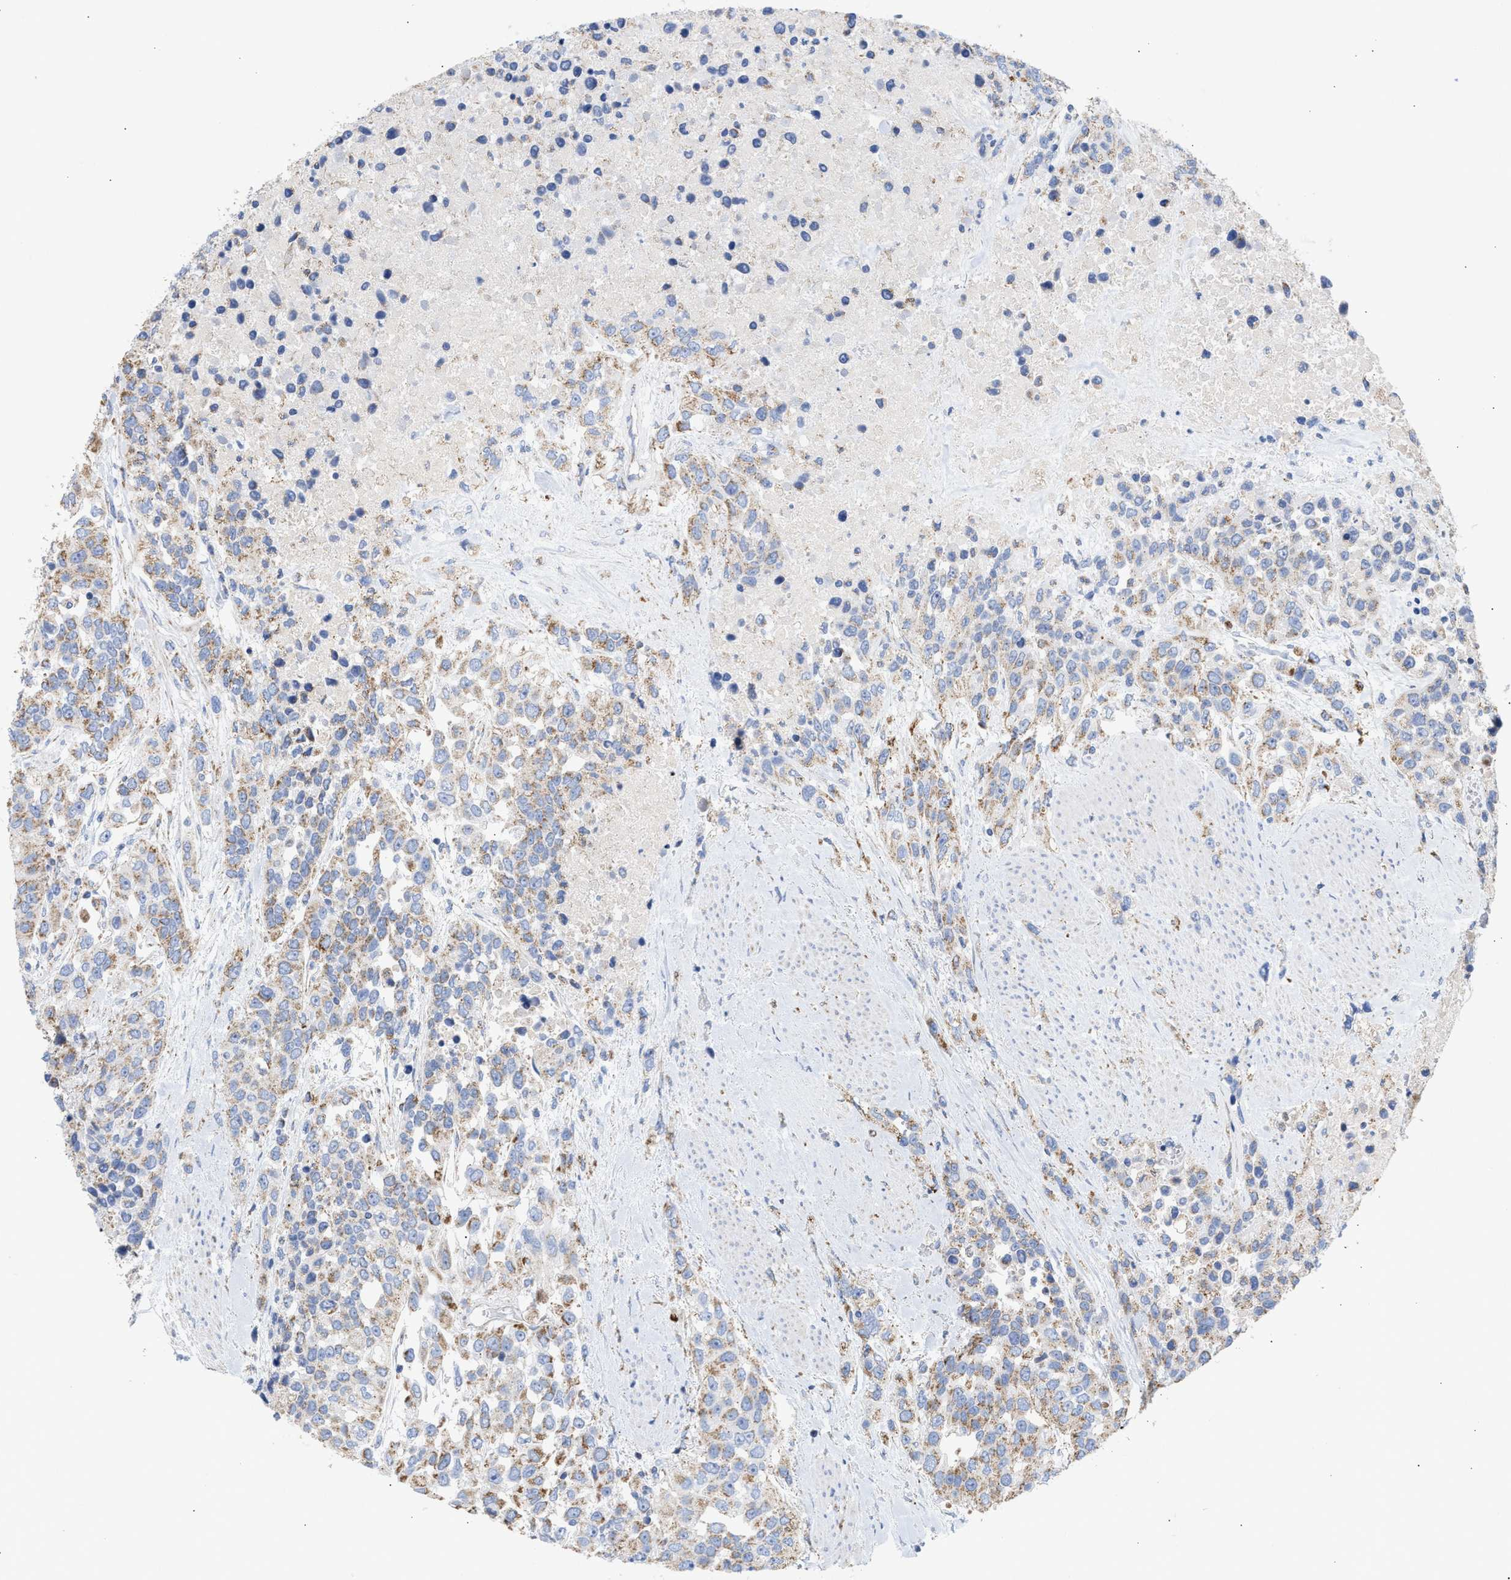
{"staining": {"intensity": "weak", "quantity": ">75%", "location": "cytoplasmic/membranous"}, "tissue": "urothelial cancer", "cell_type": "Tumor cells", "image_type": "cancer", "snomed": [{"axis": "morphology", "description": "Urothelial carcinoma, High grade"}, {"axis": "topography", "description": "Urinary bladder"}], "caption": "The histopathology image shows staining of high-grade urothelial carcinoma, revealing weak cytoplasmic/membranous protein expression (brown color) within tumor cells.", "gene": "ACOT13", "patient": {"sex": "female", "age": 80}}